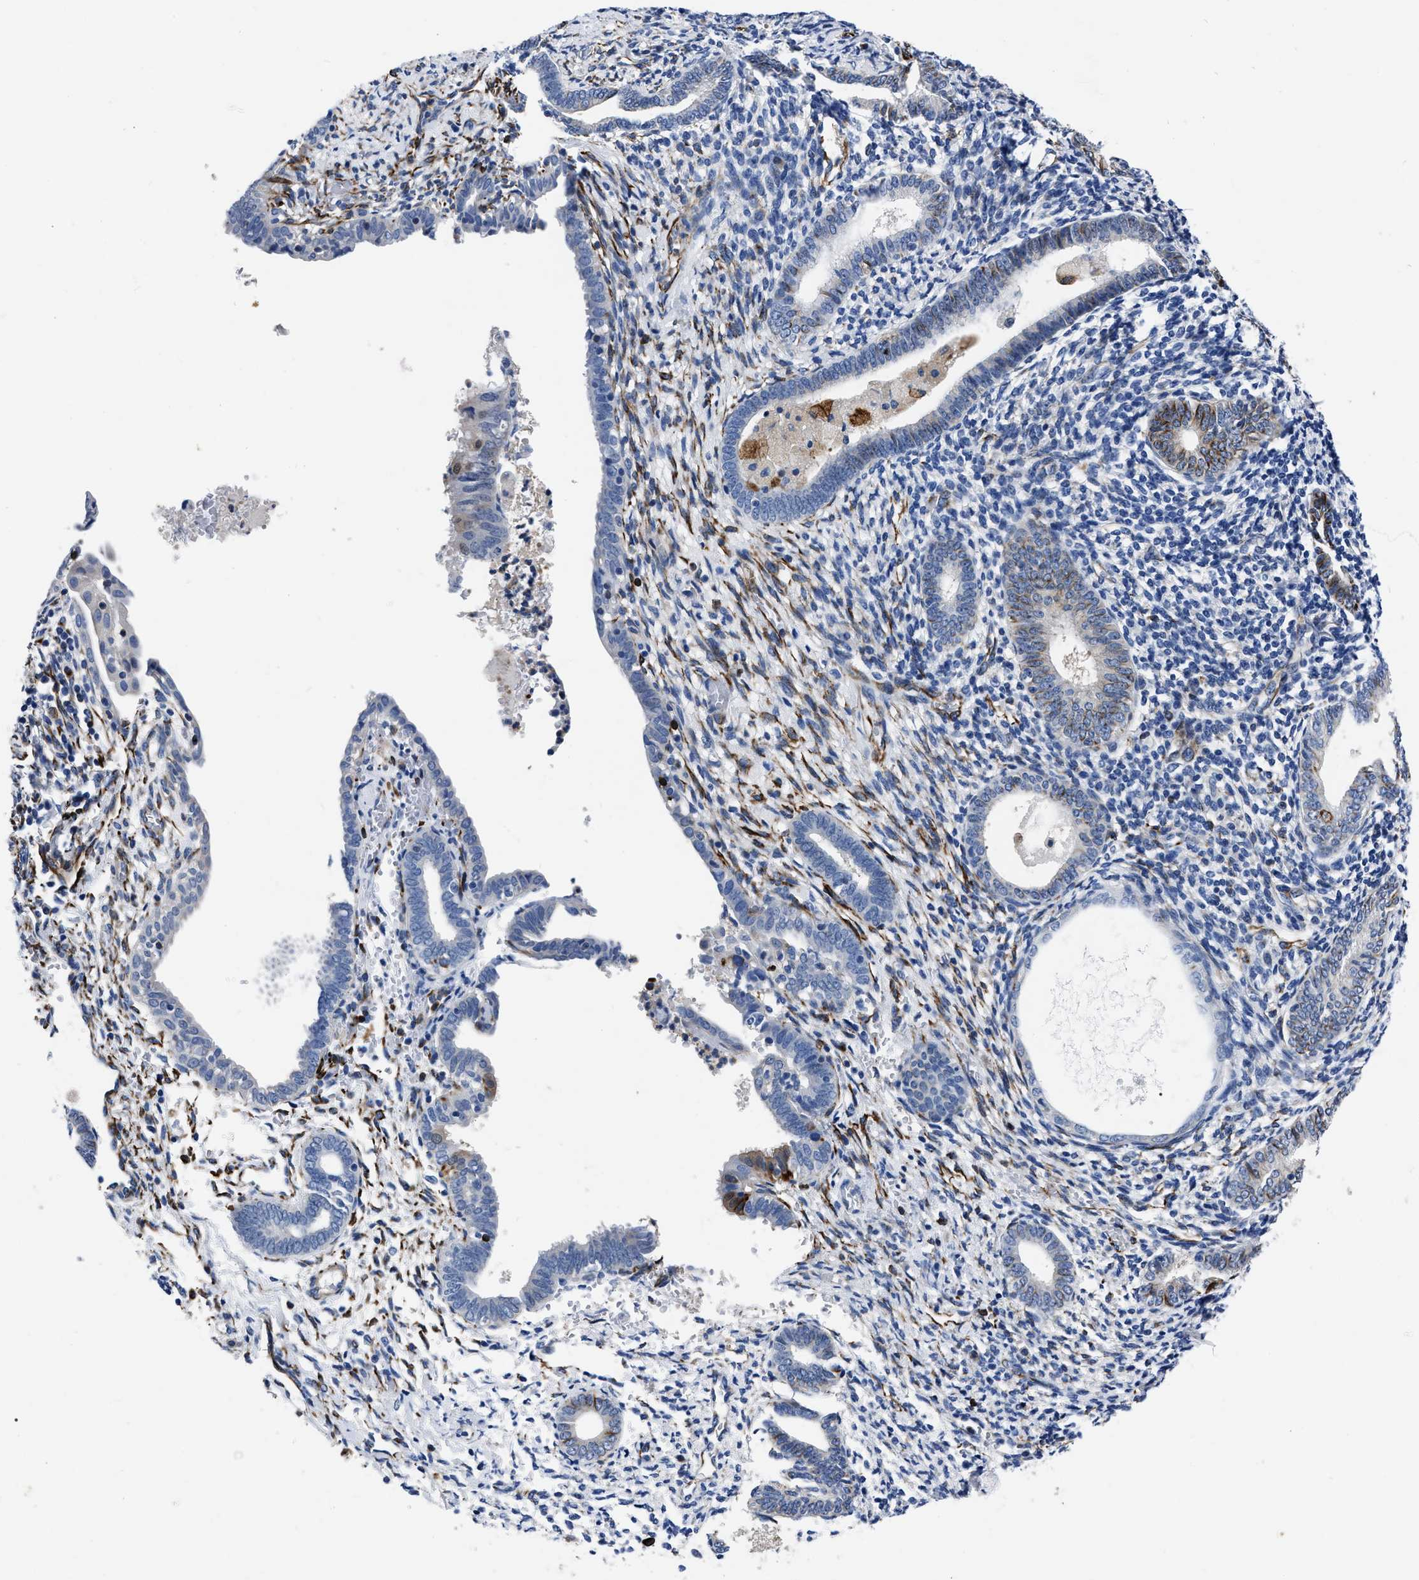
{"staining": {"intensity": "moderate", "quantity": "<25%", "location": "cytoplasmic/membranous"}, "tissue": "endometrium", "cell_type": "Cells in endometrial stroma", "image_type": "normal", "snomed": [{"axis": "morphology", "description": "Normal tissue, NOS"}, {"axis": "morphology", "description": "Adenocarcinoma, NOS"}, {"axis": "topography", "description": "Endometrium"}], "caption": "DAB (3,3'-diaminobenzidine) immunohistochemical staining of unremarkable human endometrium displays moderate cytoplasmic/membranous protein expression in approximately <25% of cells in endometrial stroma. (DAB (3,3'-diaminobenzidine) = brown stain, brightfield microscopy at high magnification).", "gene": "OR10G3", "patient": {"sex": "female", "age": 57}}